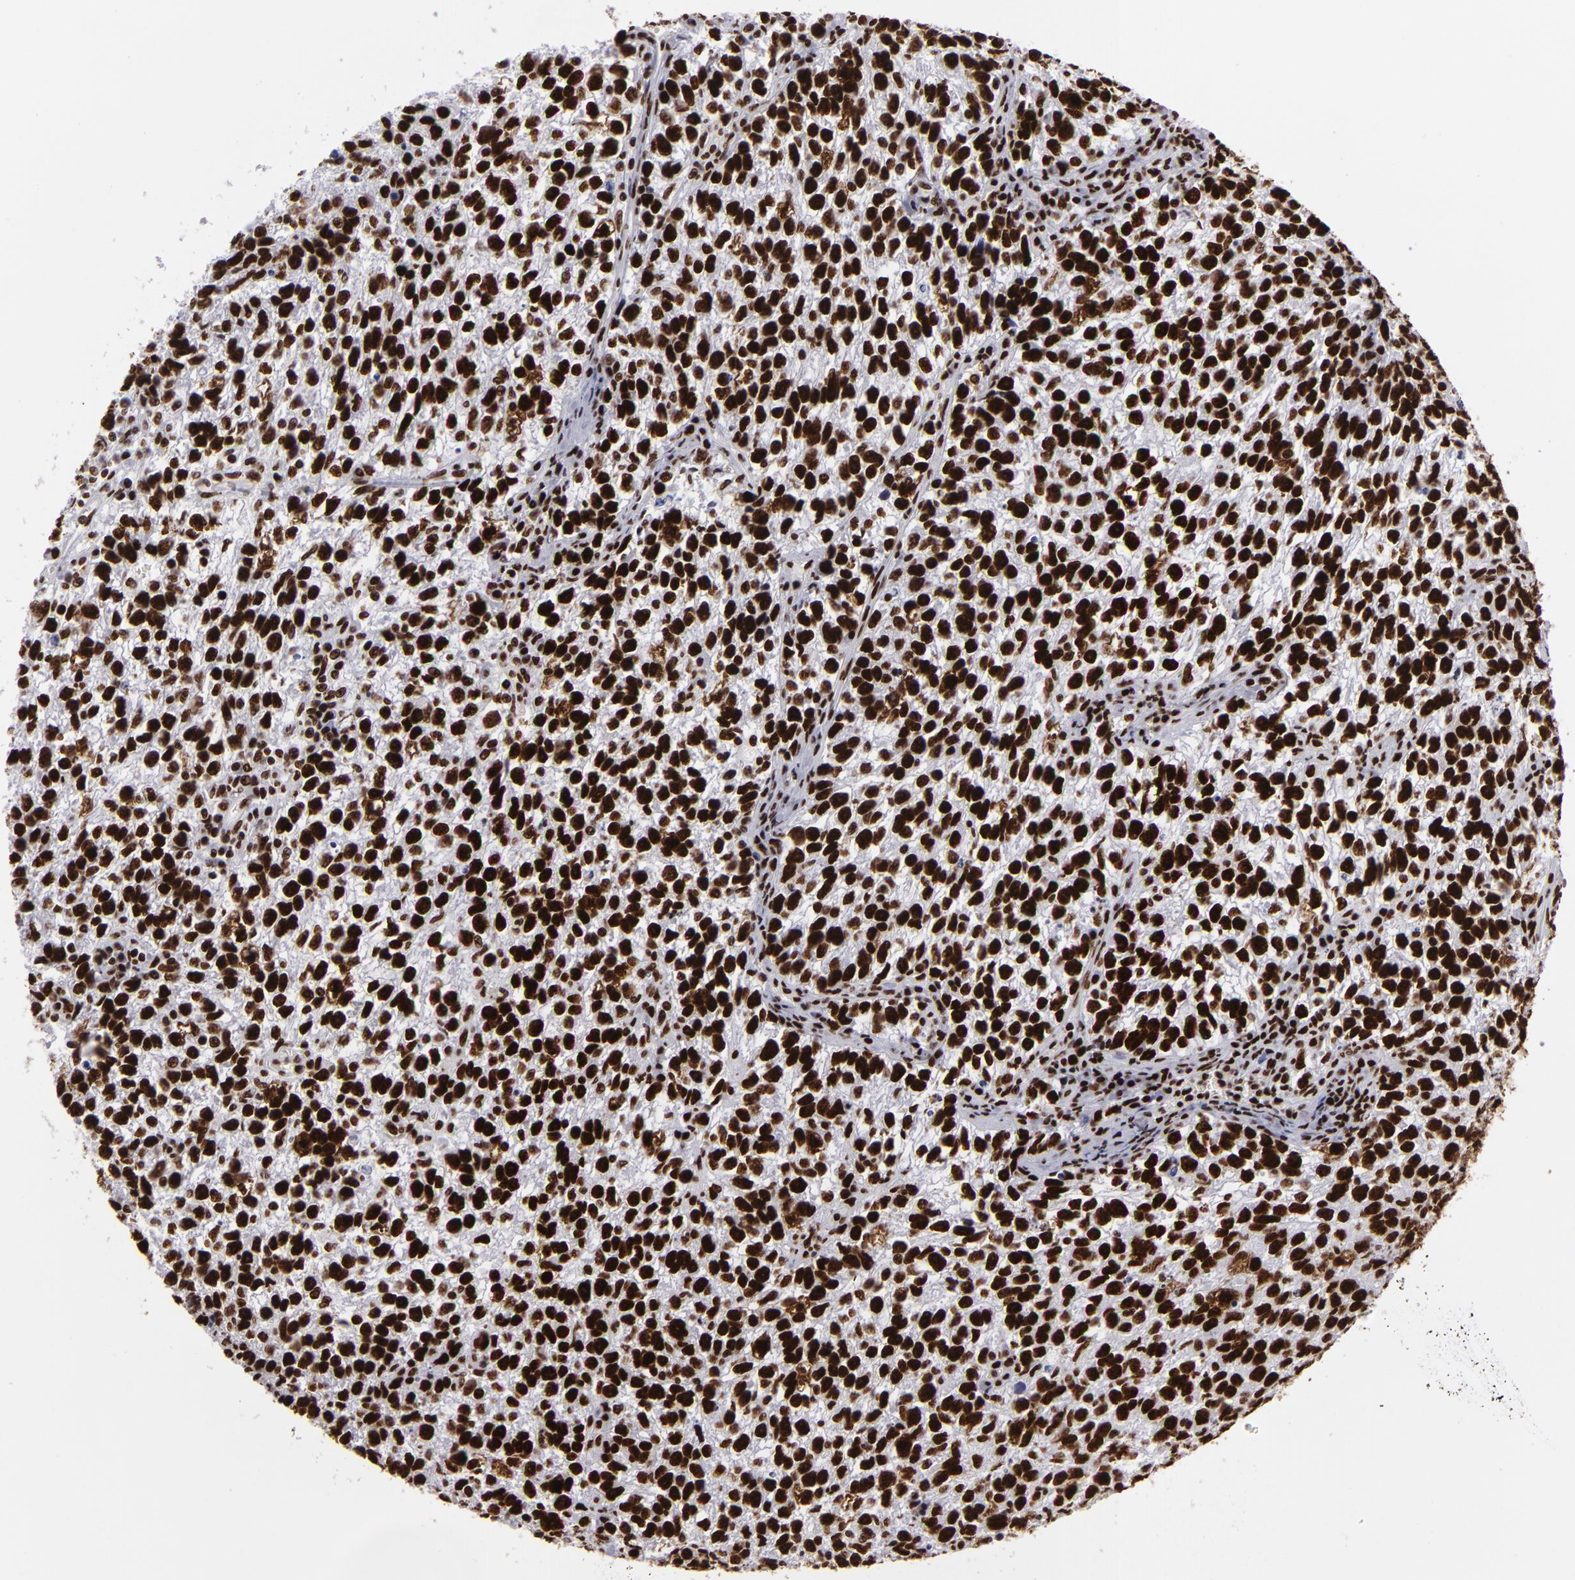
{"staining": {"intensity": "strong", "quantity": ">75%", "location": "nuclear"}, "tissue": "testis cancer", "cell_type": "Tumor cells", "image_type": "cancer", "snomed": [{"axis": "morphology", "description": "Seminoma, NOS"}, {"axis": "topography", "description": "Testis"}], "caption": "Protein analysis of testis cancer tissue shows strong nuclear staining in about >75% of tumor cells. The protein is stained brown, and the nuclei are stained in blue (DAB IHC with brightfield microscopy, high magnification).", "gene": "SAFB", "patient": {"sex": "male", "age": 38}}